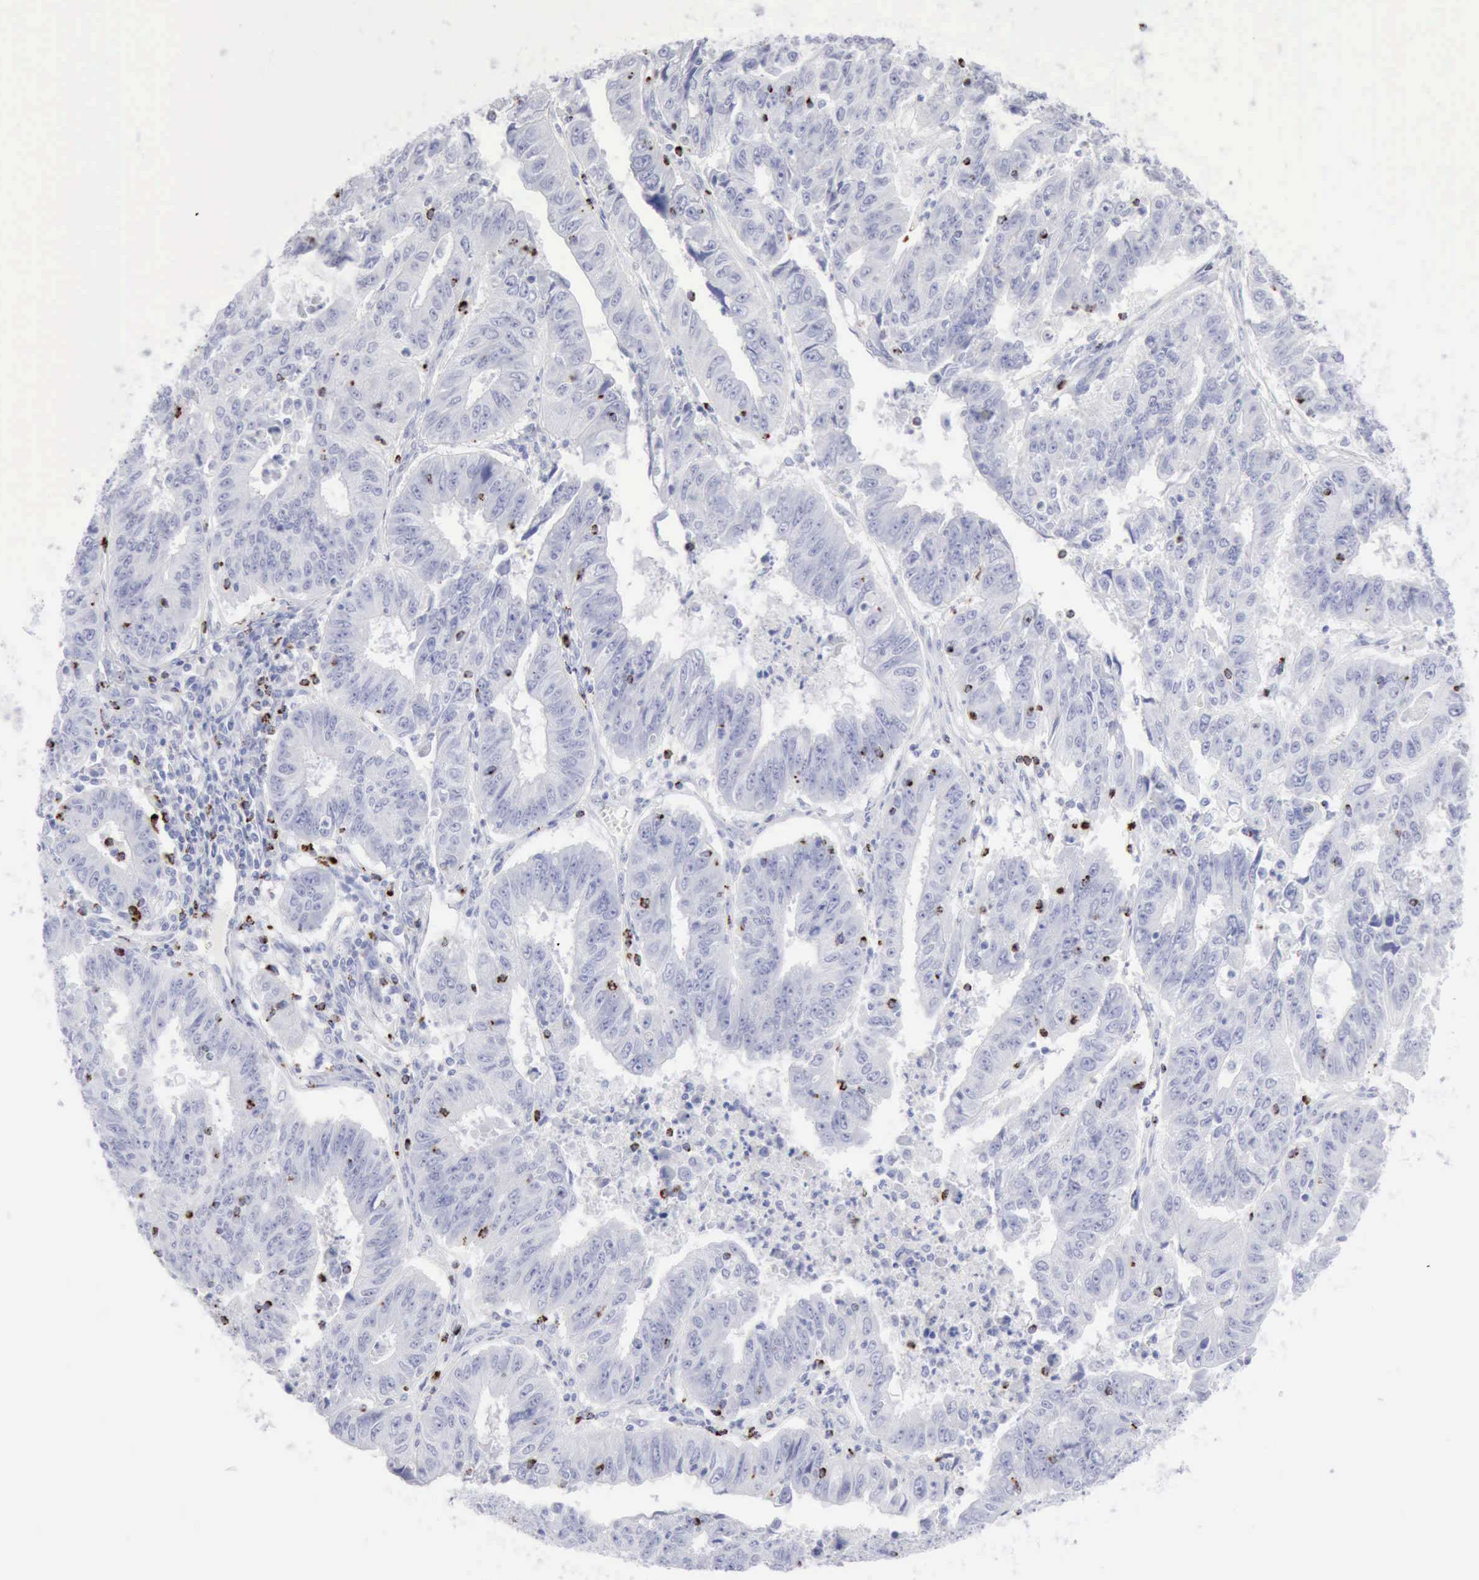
{"staining": {"intensity": "negative", "quantity": "none", "location": "none"}, "tissue": "endometrial cancer", "cell_type": "Tumor cells", "image_type": "cancer", "snomed": [{"axis": "morphology", "description": "Adenocarcinoma, NOS"}, {"axis": "topography", "description": "Endometrium"}], "caption": "The IHC histopathology image has no significant expression in tumor cells of endometrial cancer tissue.", "gene": "GZMB", "patient": {"sex": "female", "age": 42}}